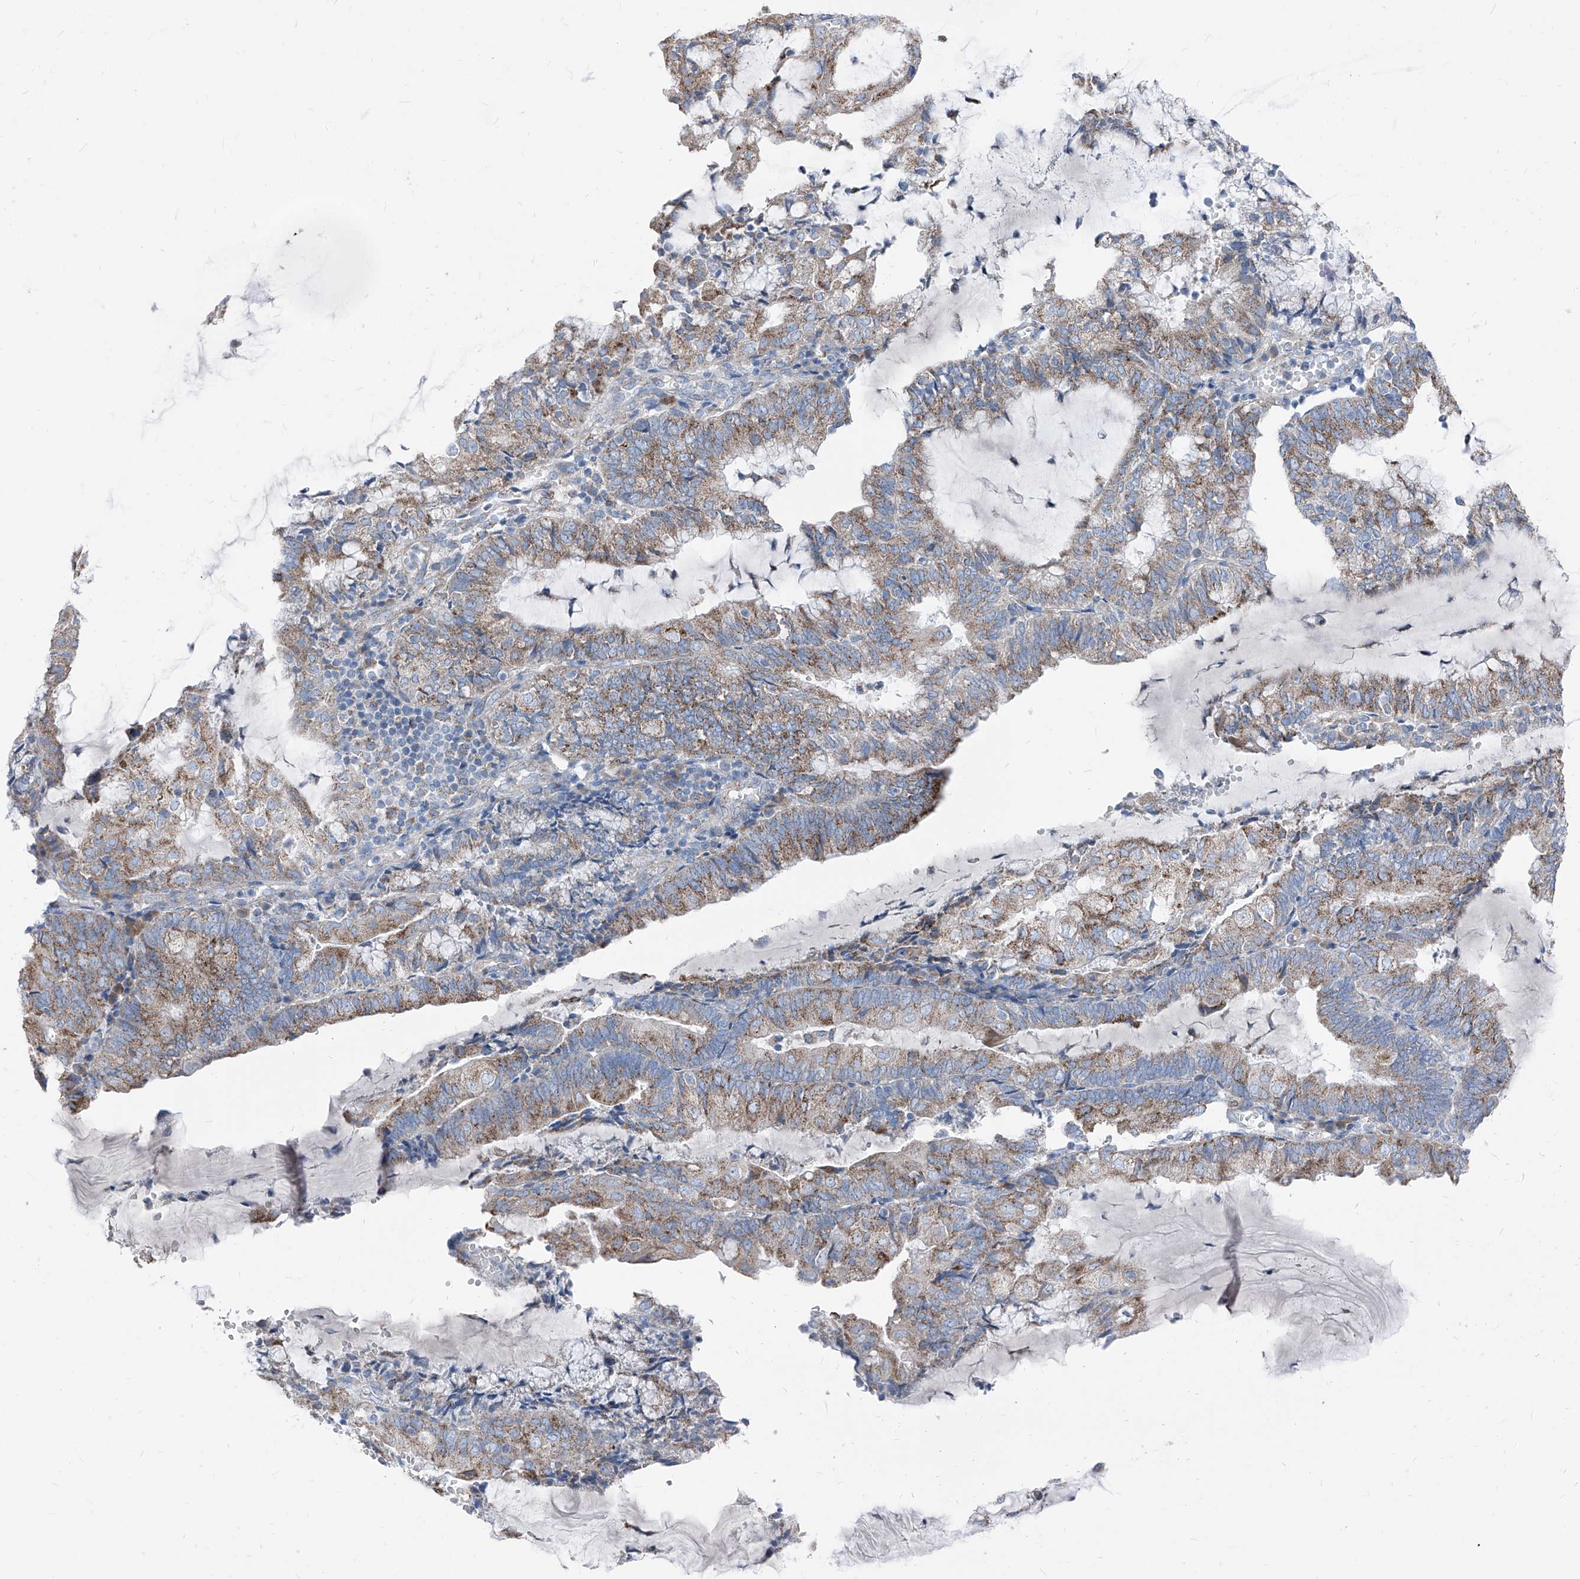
{"staining": {"intensity": "moderate", "quantity": ">75%", "location": "cytoplasmic/membranous"}, "tissue": "endometrial cancer", "cell_type": "Tumor cells", "image_type": "cancer", "snomed": [{"axis": "morphology", "description": "Adenocarcinoma, NOS"}, {"axis": "topography", "description": "Endometrium"}], "caption": "Human adenocarcinoma (endometrial) stained with a brown dye shows moderate cytoplasmic/membranous positive positivity in approximately >75% of tumor cells.", "gene": "AGPS", "patient": {"sex": "female", "age": 81}}